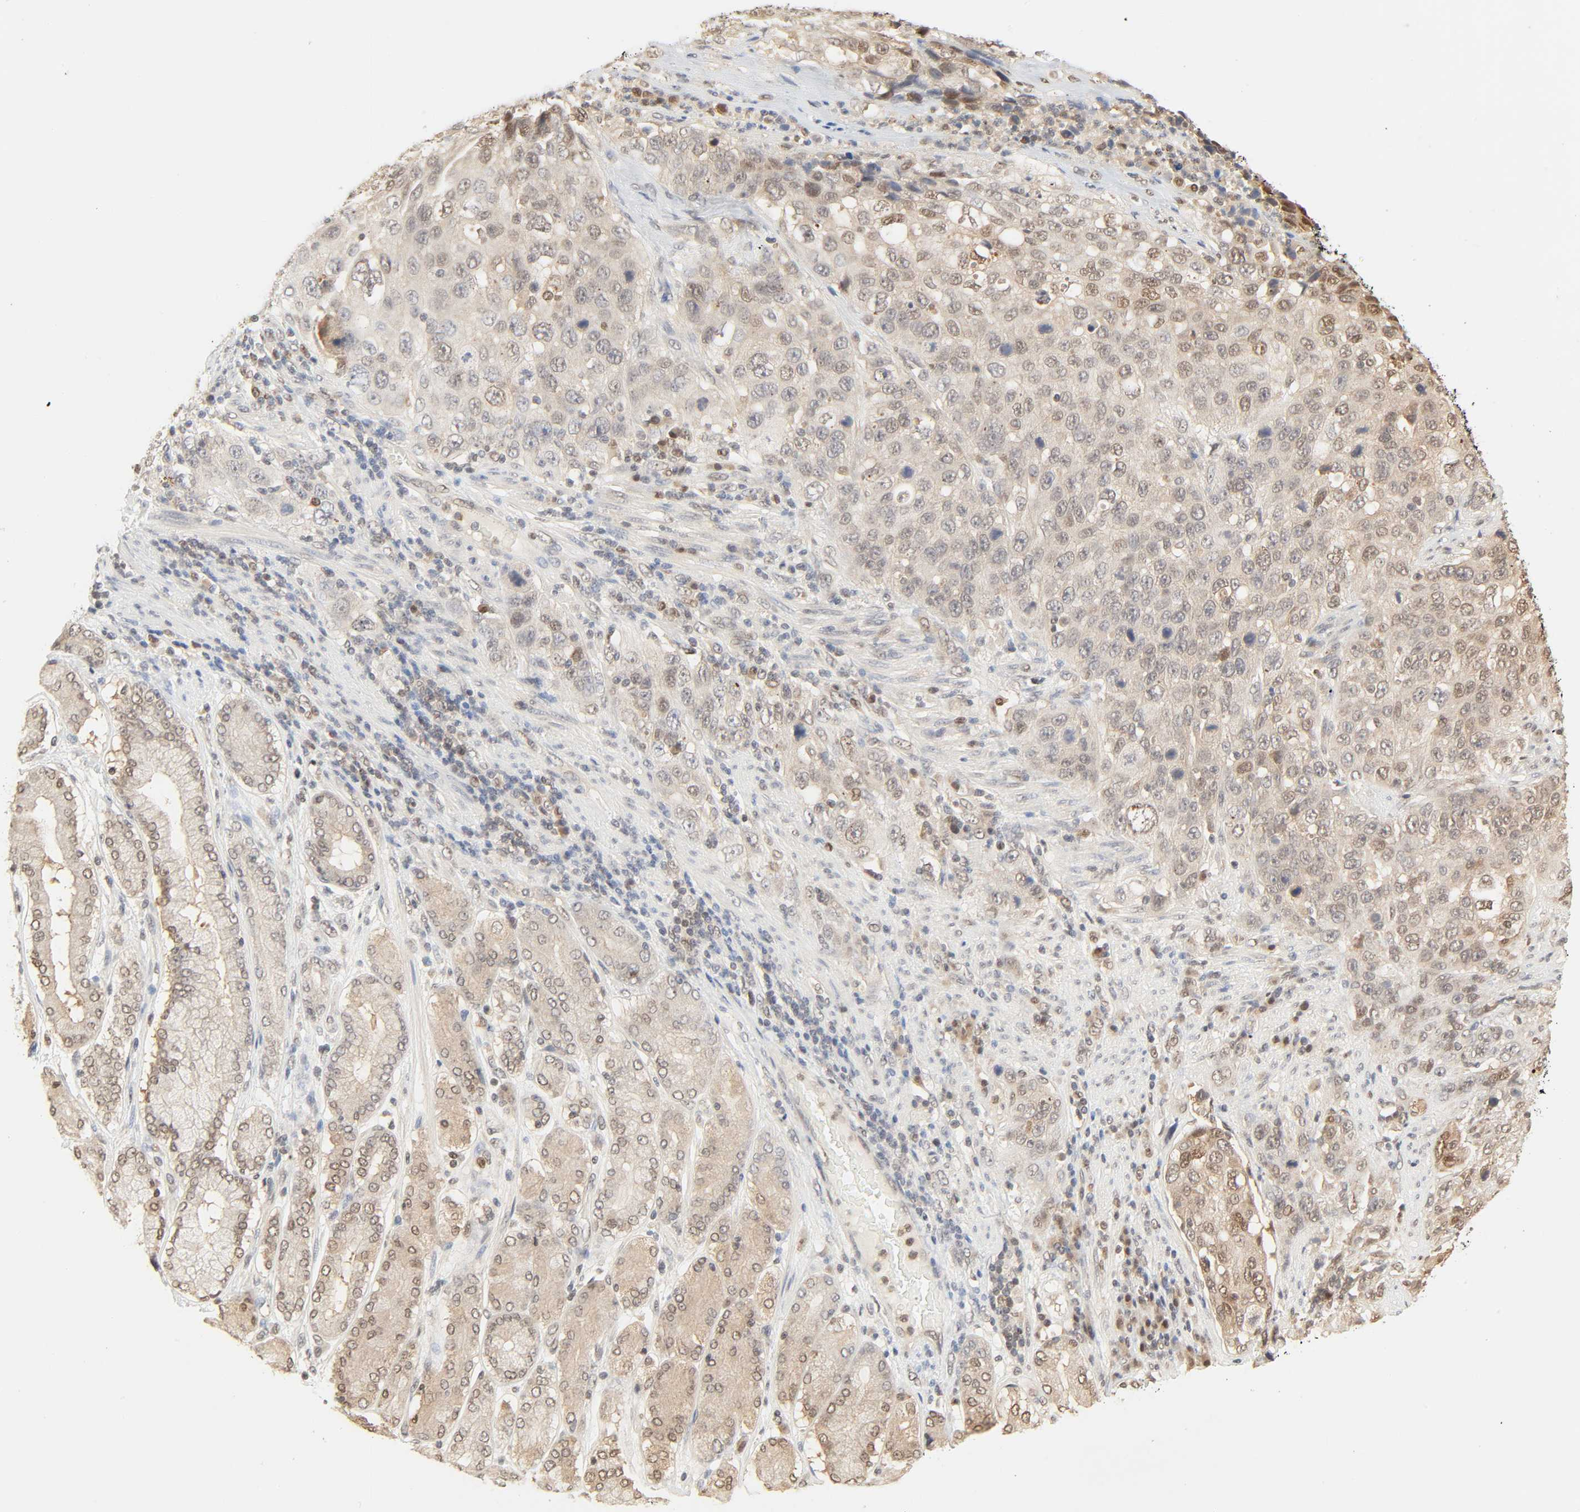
{"staining": {"intensity": "moderate", "quantity": "<25%", "location": "nuclear"}, "tissue": "stomach cancer", "cell_type": "Tumor cells", "image_type": "cancer", "snomed": [{"axis": "morphology", "description": "Normal tissue, NOS"}, {"axis": "morphology", "description": "Adenocarcinoma, NOS"}, {"axis": "topography", "description": "Stomach"}], "caption": "This is an image of immunohistochemistry (IHC) staining of adenocarcinoma (stomach), which shows moderate expression in the nuclear of tumor cells.", "gene": "UBC", "patient": {"sex": "male", "age": 48}}